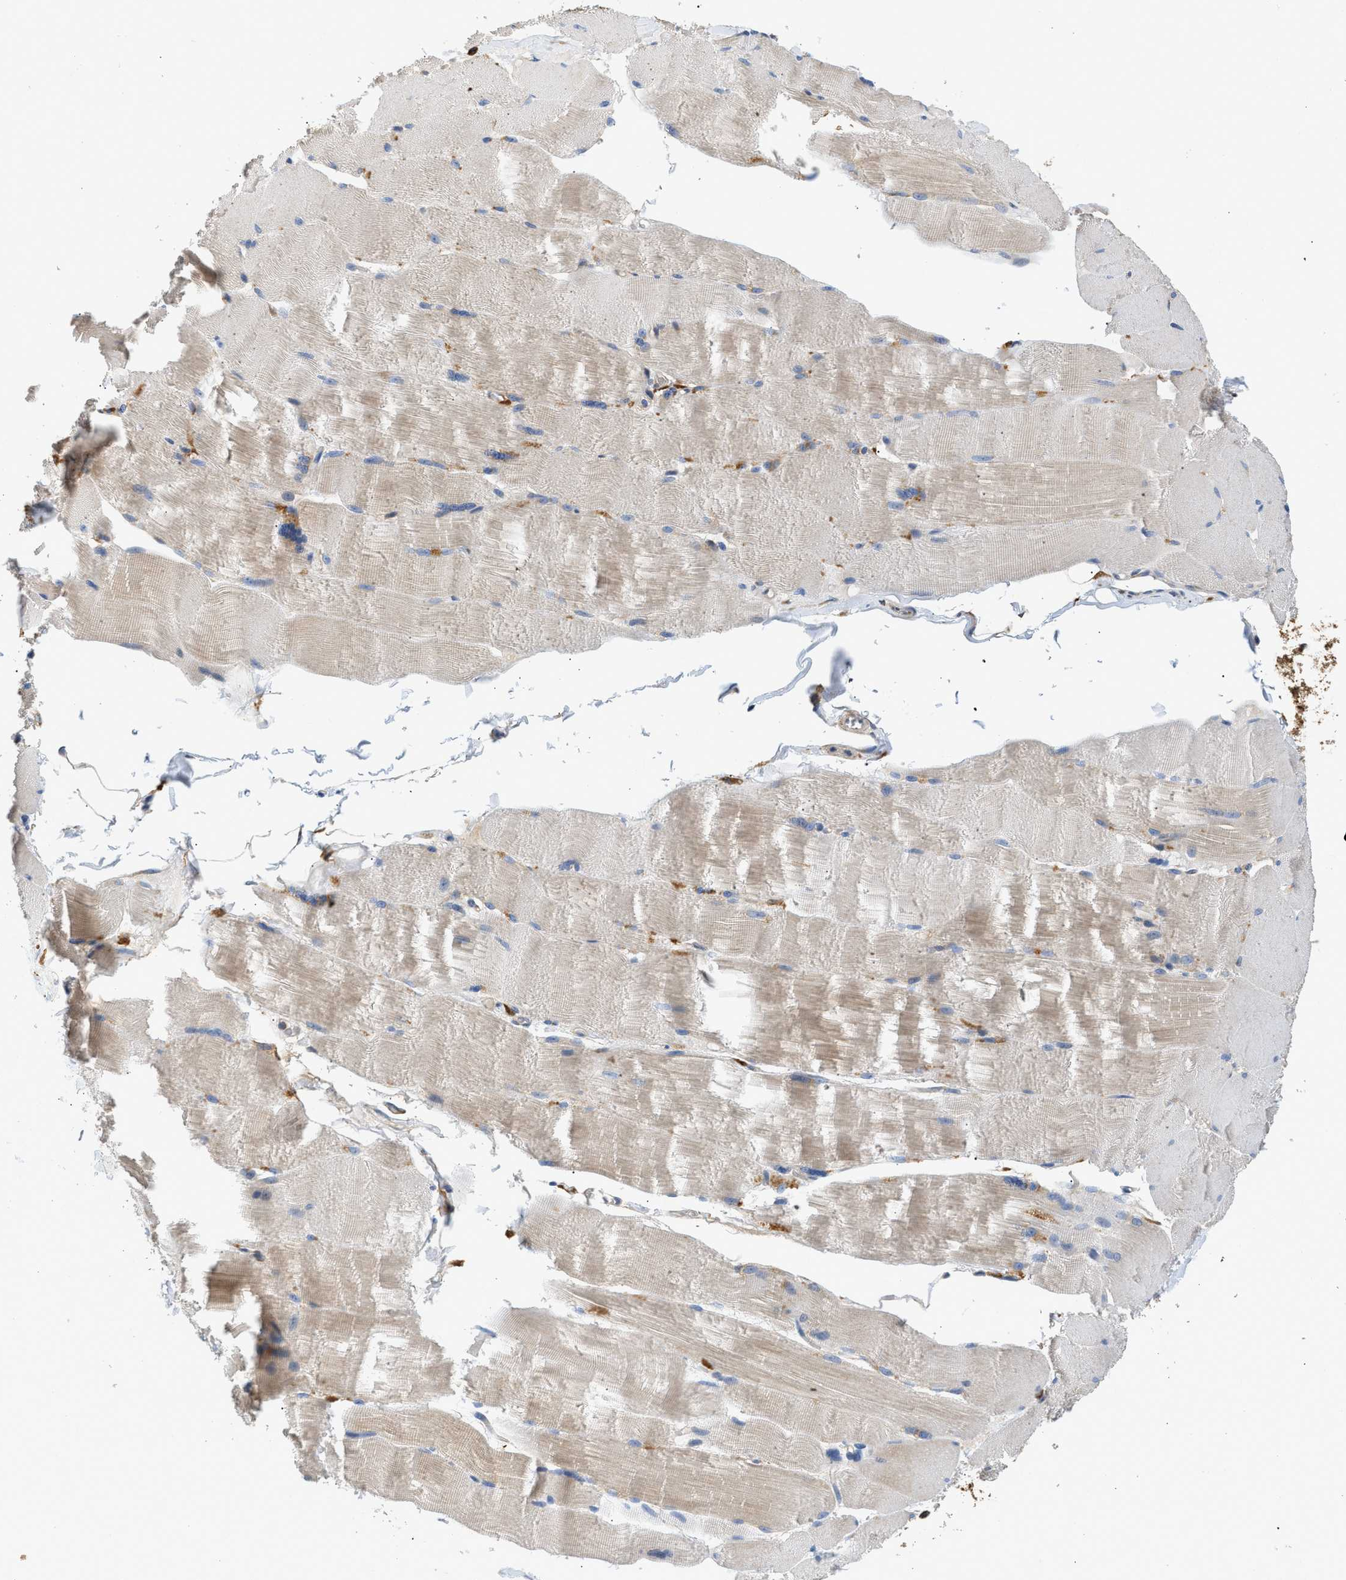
{"staining": {"intensity": "weak", "quantity": "25%-75%", "location": "cytoplasmic/membranous"}, "tissue": "skeletal muscle", "cell_type": "Myocytes", "image_type": "normal", "snomed": [{"axis": "morphology", "description": "Normal tissue, NOS"}, {"axis": "topography", "description": "Skin"}, {"axis": "topography", "description": "Skeletal muscle"}], "caption": "A histopathology image of skeletal muscle stained for a protein displays weak cytoplasmic/membranous brown staining in myocytes. (brown staining indicates protein expression, while blue staining denotes nuclei).", "gene": "RAB31", "patient": {"sex": "male", "age": 83}}